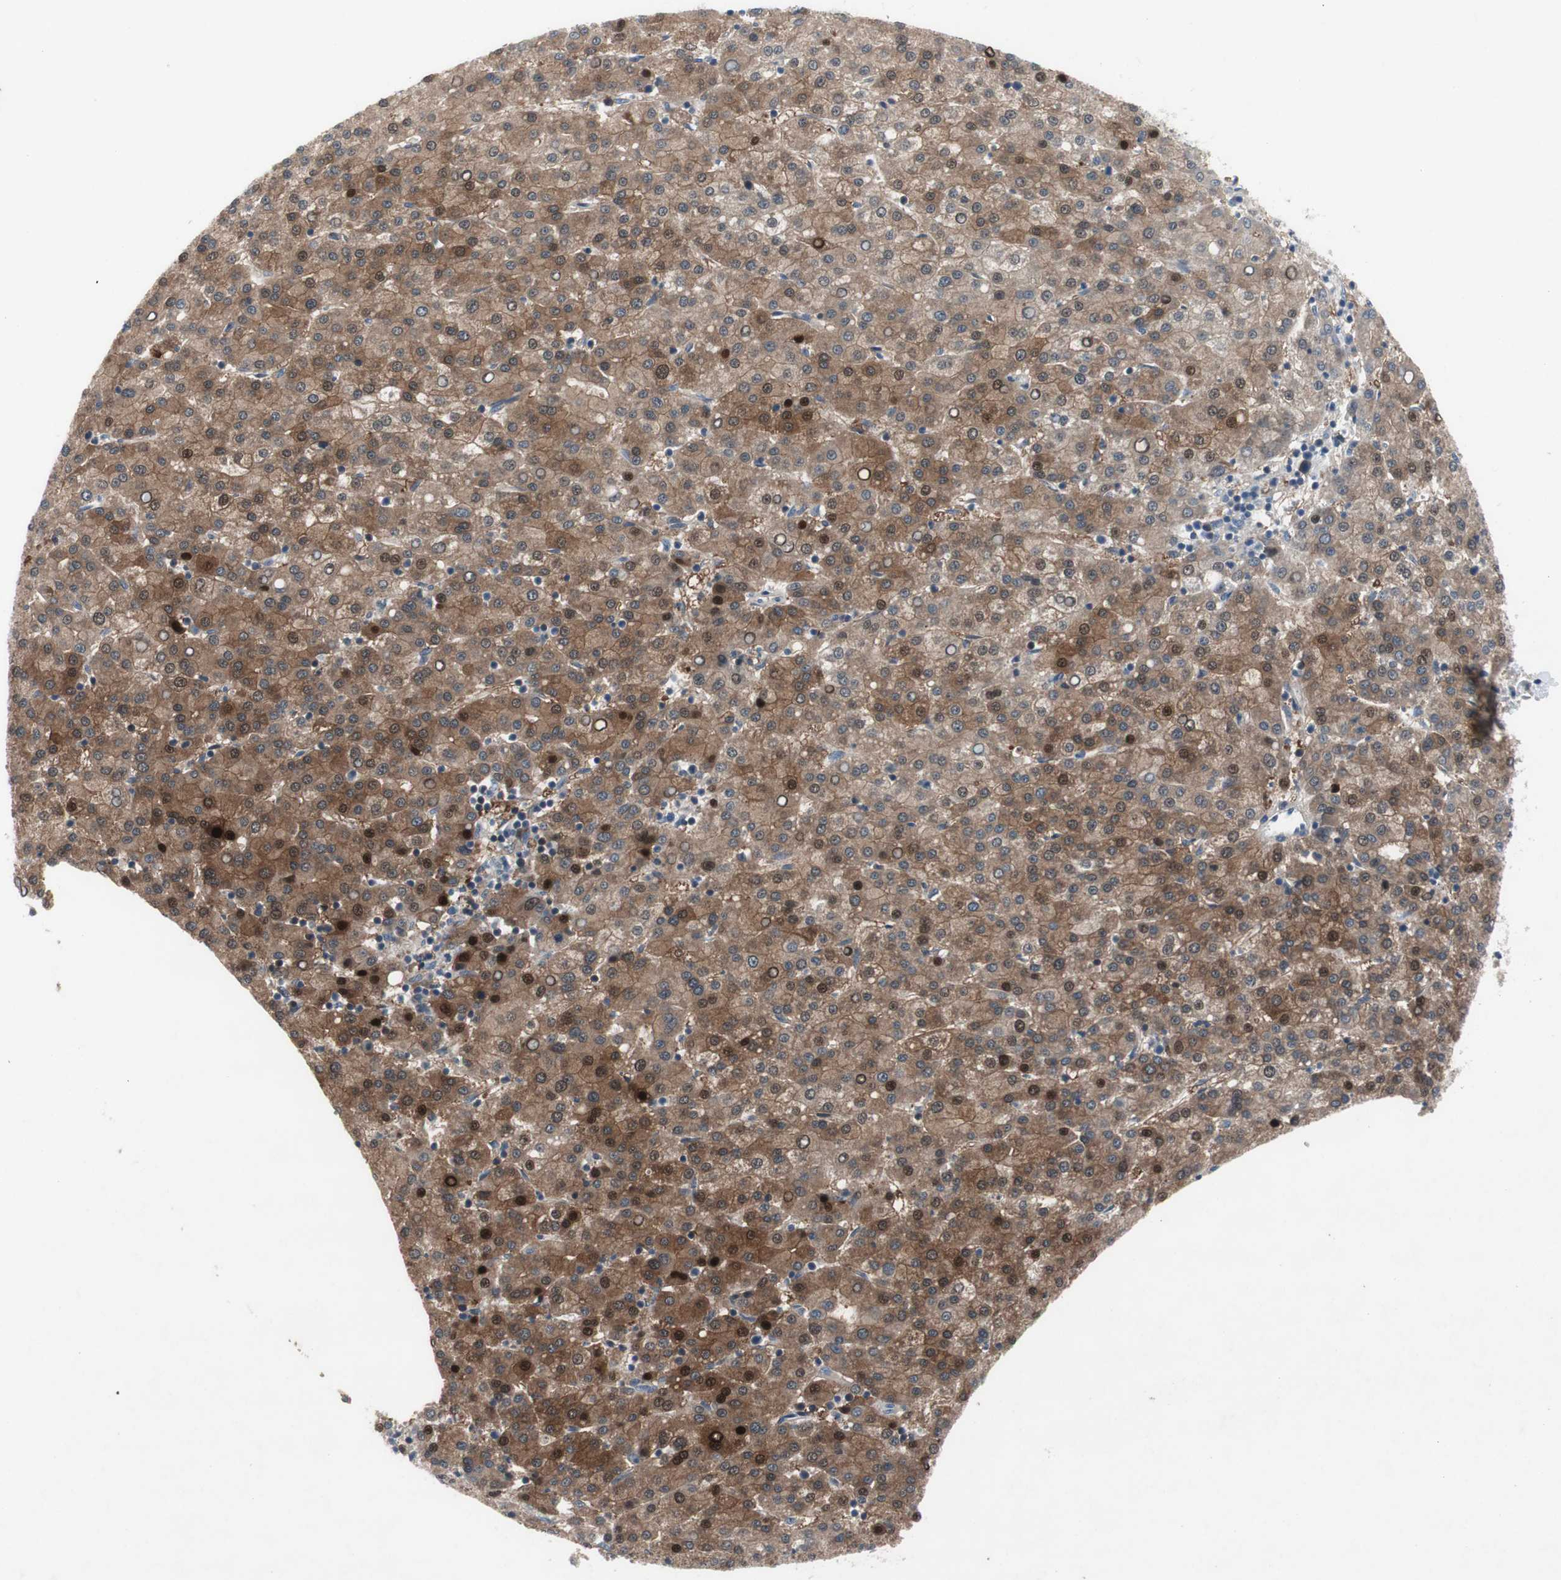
{"staining": {"intensity": "moderate", "quantity": ">75%", "location": "cytoplasmic/membranous,nuclear"}, "tissue": "liver cancer", "cell_type": "Tumor cells", "image_type": "cancer", "snomed": [{"axis": "morphology", "description": "Carcinoma, Hepatocellular, NOS"}, {"axis": "topography", "description": "Liver"}], "caption": "IHC micrograph of human liver cancer (hepatocellular carcinoma) stained for a protein (brown), which displays medium levels of moderate cytoplasmic/membranous and nuclear positivity in approximately >75% of tumor cells.", "gene": "MUTYH", "patient": {"sex": "female", "age": 58}}